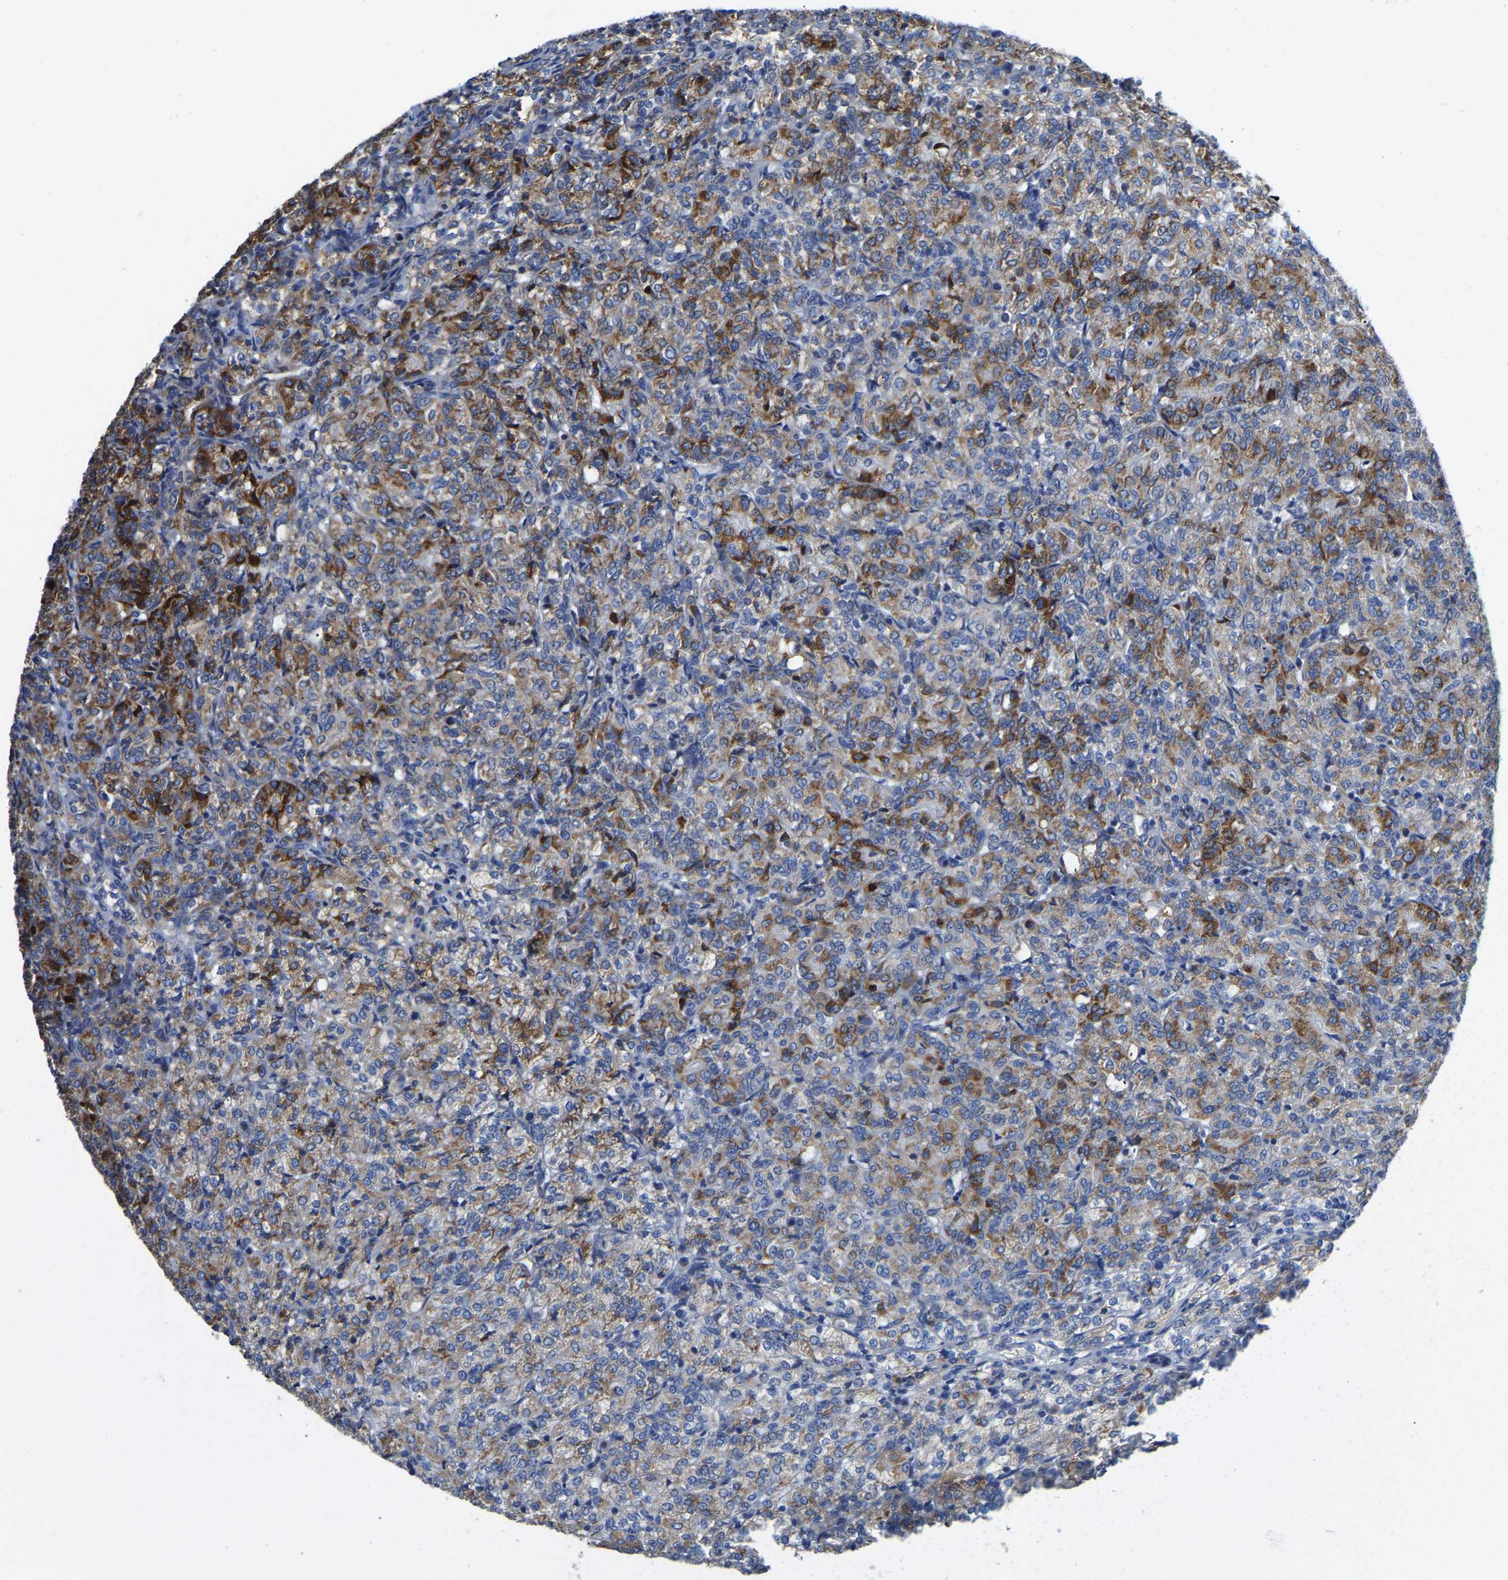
{"staining": {"intensity": "moderate", "quantity": ">75%", "location": "cytoplasmic/membranous"}, "tissue": "renal cancer", "cell_type": "Tumor cells", "image_type": "cancer", "snomed": [{"axis": "morphology", "description": "Adenocarcinoma, NOS"}, {"axis": "topography", "description": "Kidney"}], "caption": "An image showing moderate cytoplasmic/membranous staining in about >75% of tumor cells in renal adenocarcinoma, as visualized by brown immunohistochemical staining.", "gene": "ETFA", "patient": {"sex": "male", "age": 77}}